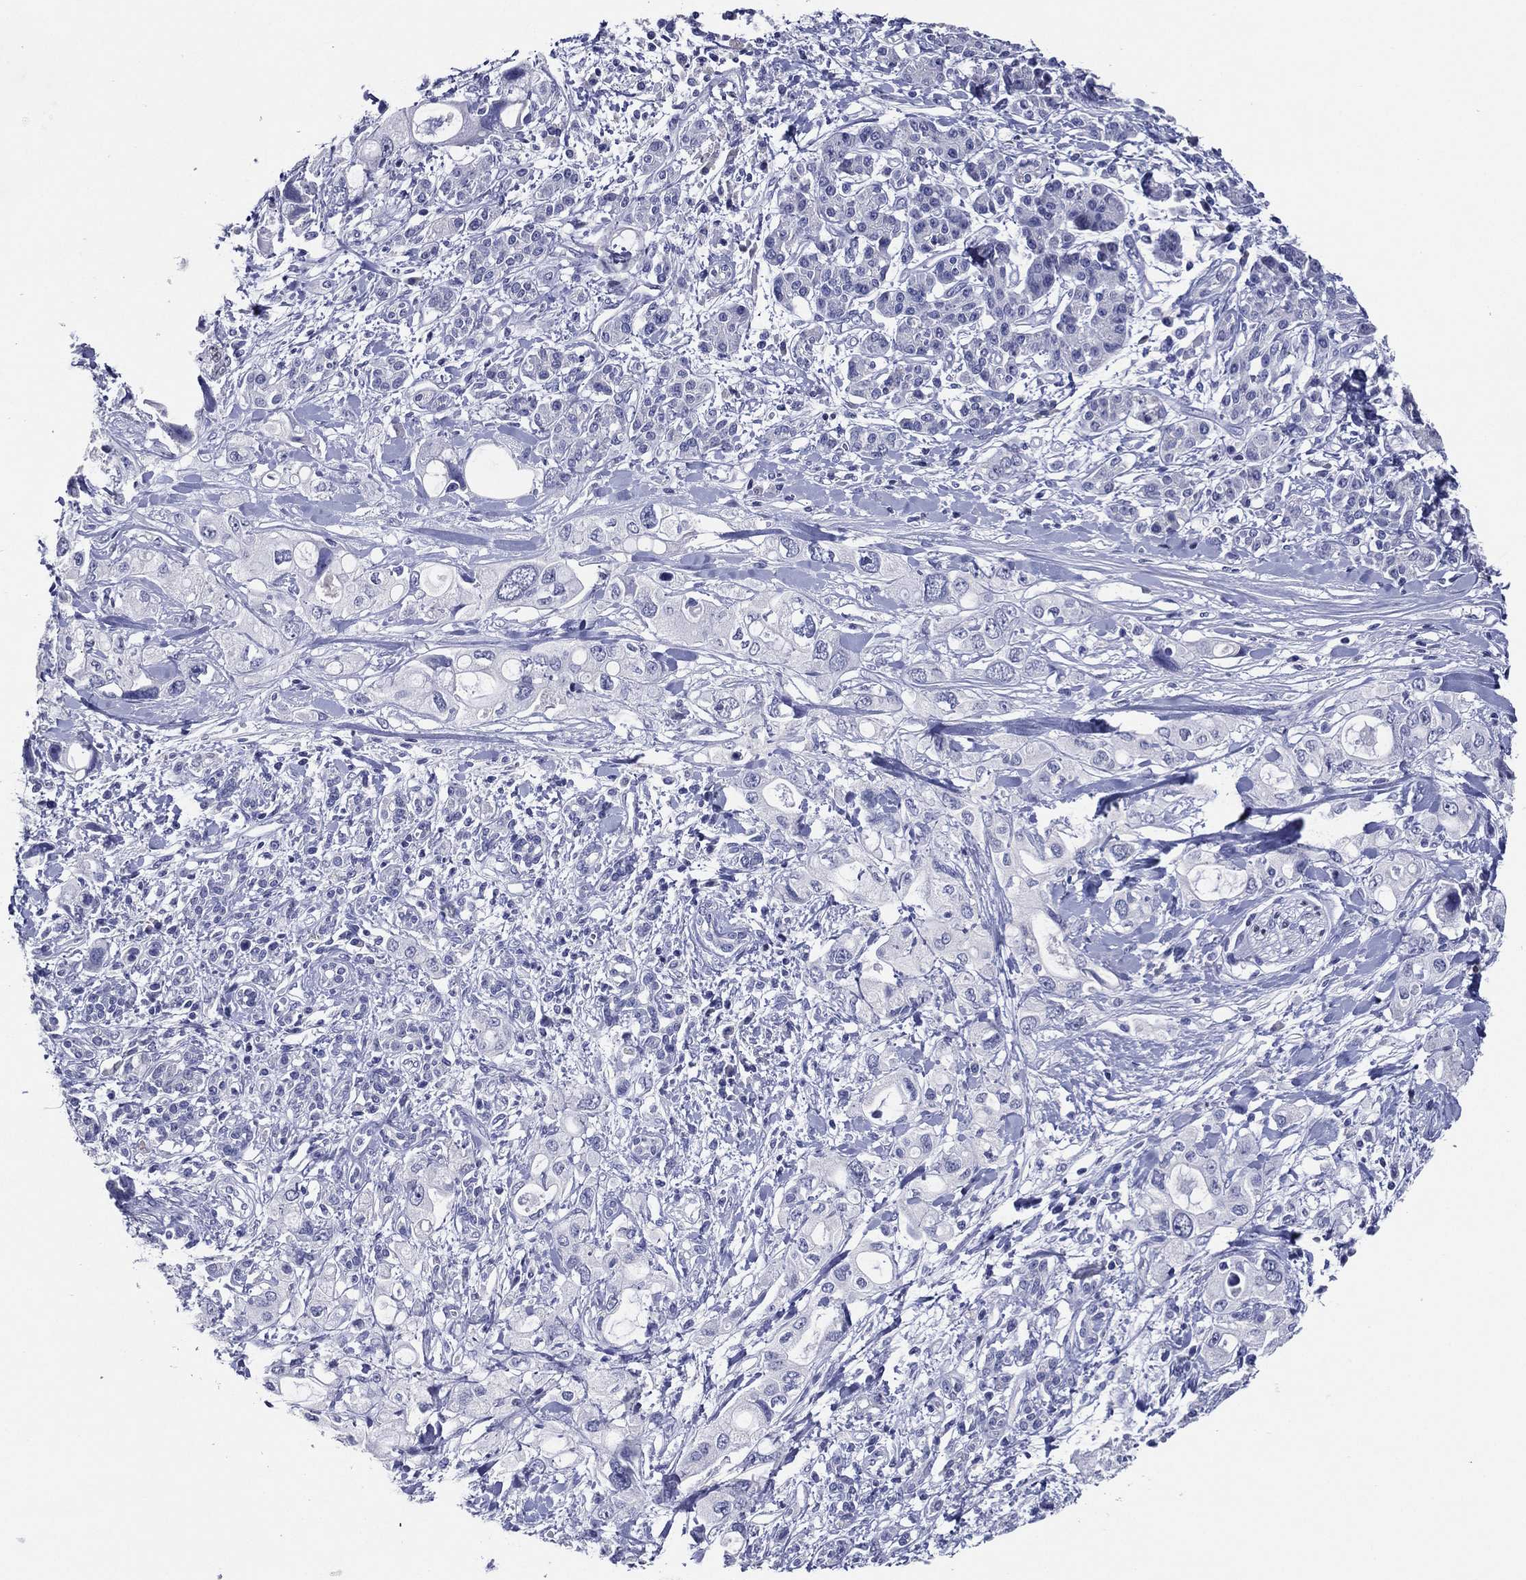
{"staining": {"intensity": "negative", "quantity": "none", "location": "none"}, "tissue": "pancreatic cancer", "cell_type": "Tumor cells", "image_type": "cancer", "snomed": [{"axis": "morphology", "description": "Adenocarcinoma, NOS"}, {"axis": "topography", "description": "Pancreas"}], "caption": "Immunohistochemistry of human pancreatic cancer displays no positivity in tumor cells.", "gene": "TFAP2A", "patient": {"sex": "female", "age": 56}}